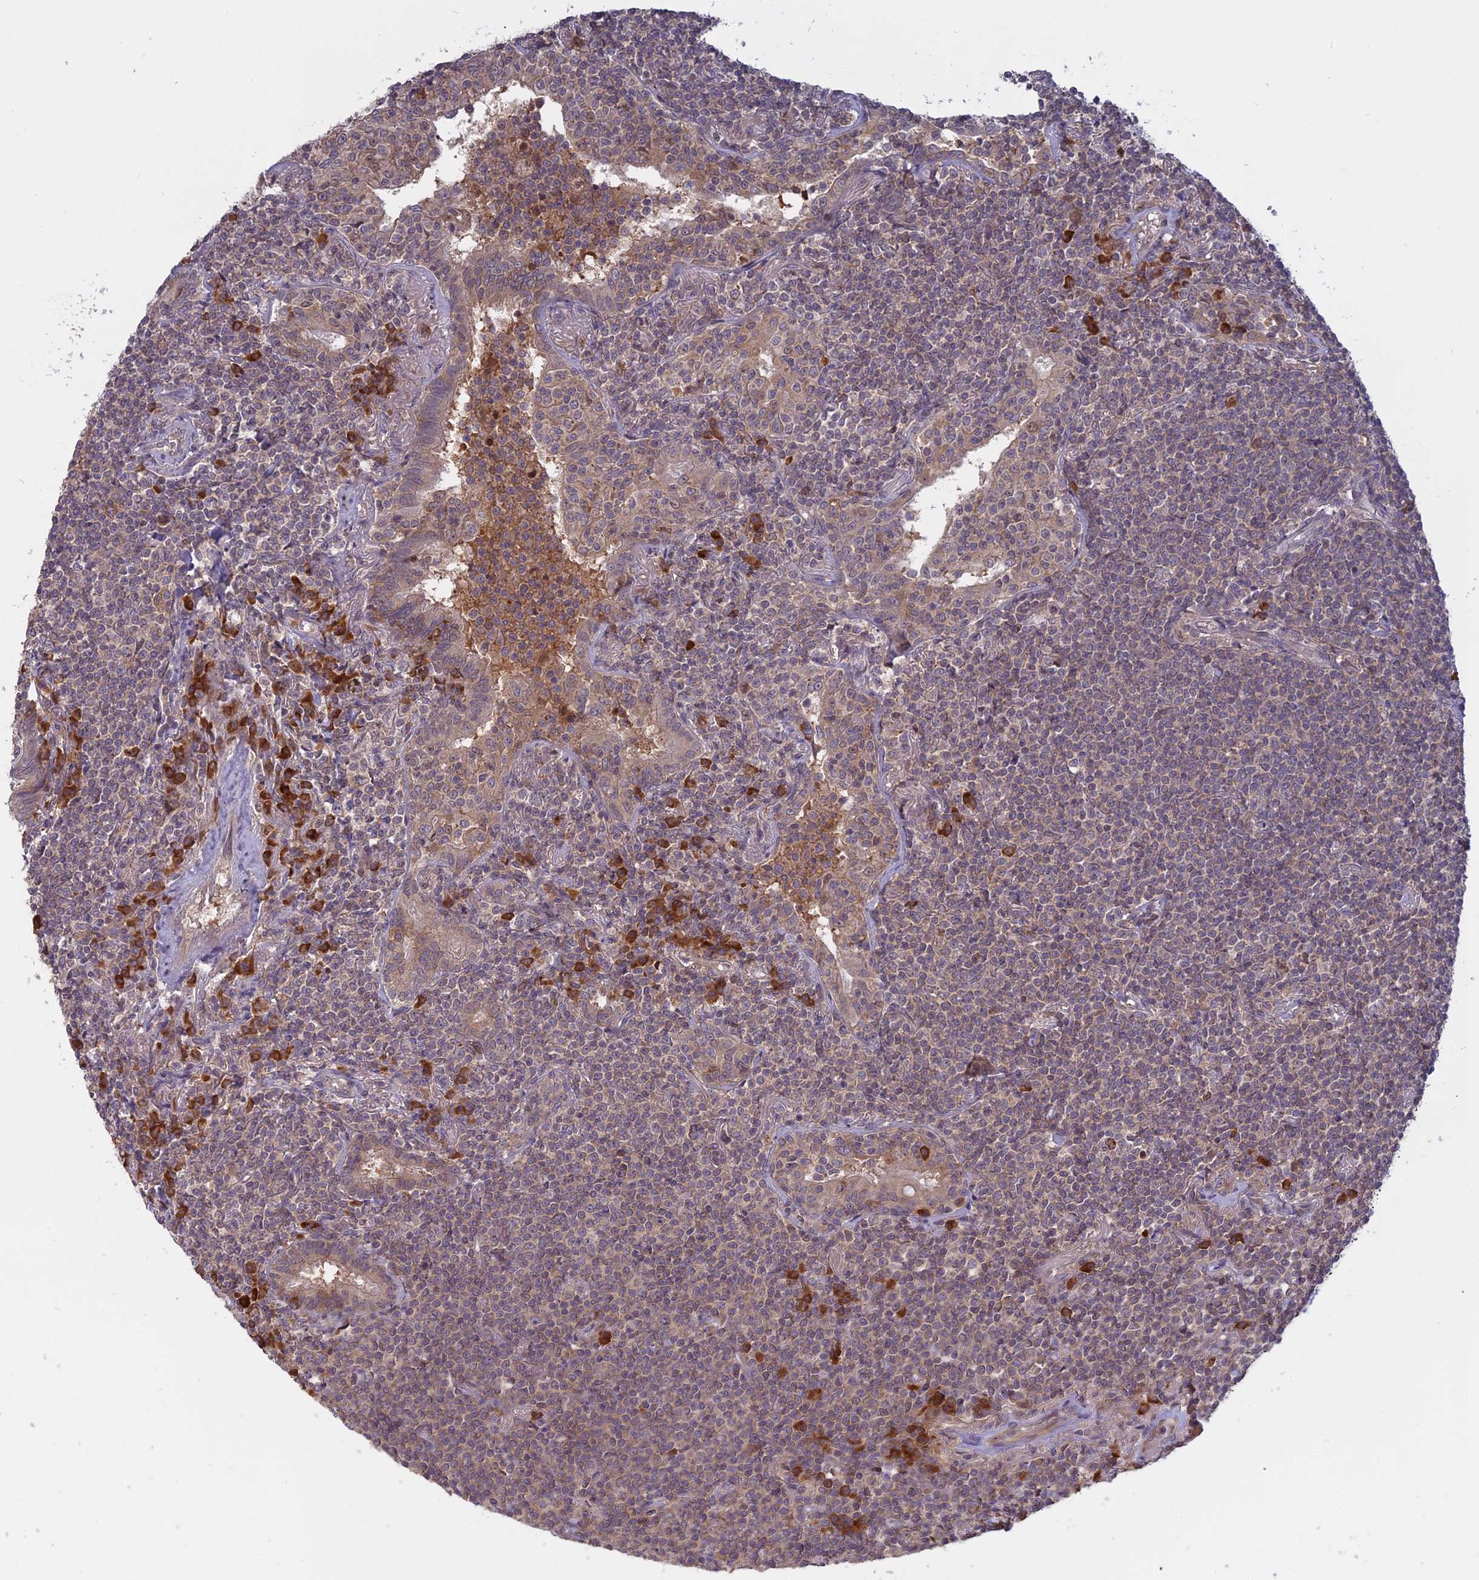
{"staining": {"intensity": "weak", "quantity": "25%-75%", "location": "cytoplasmic/membranous"}, "tissue": "lymphoma", "cell_type": "Tumor cells", "image_type": "cancer", "snomed": [{"axis": "morphology", "description": "Malignant lymphoma, non-Hodgkin's type, Low grade"}, {"axis": "topography", "description": "Lung"}], "caption": "The image demonstrates staining of lymphoma, revealing weak cytoplasmic/membranous protein staining (brown color) within tumor cells.", "gene": "TMEM208", "patient": {"sex": "female", "age": 71}}